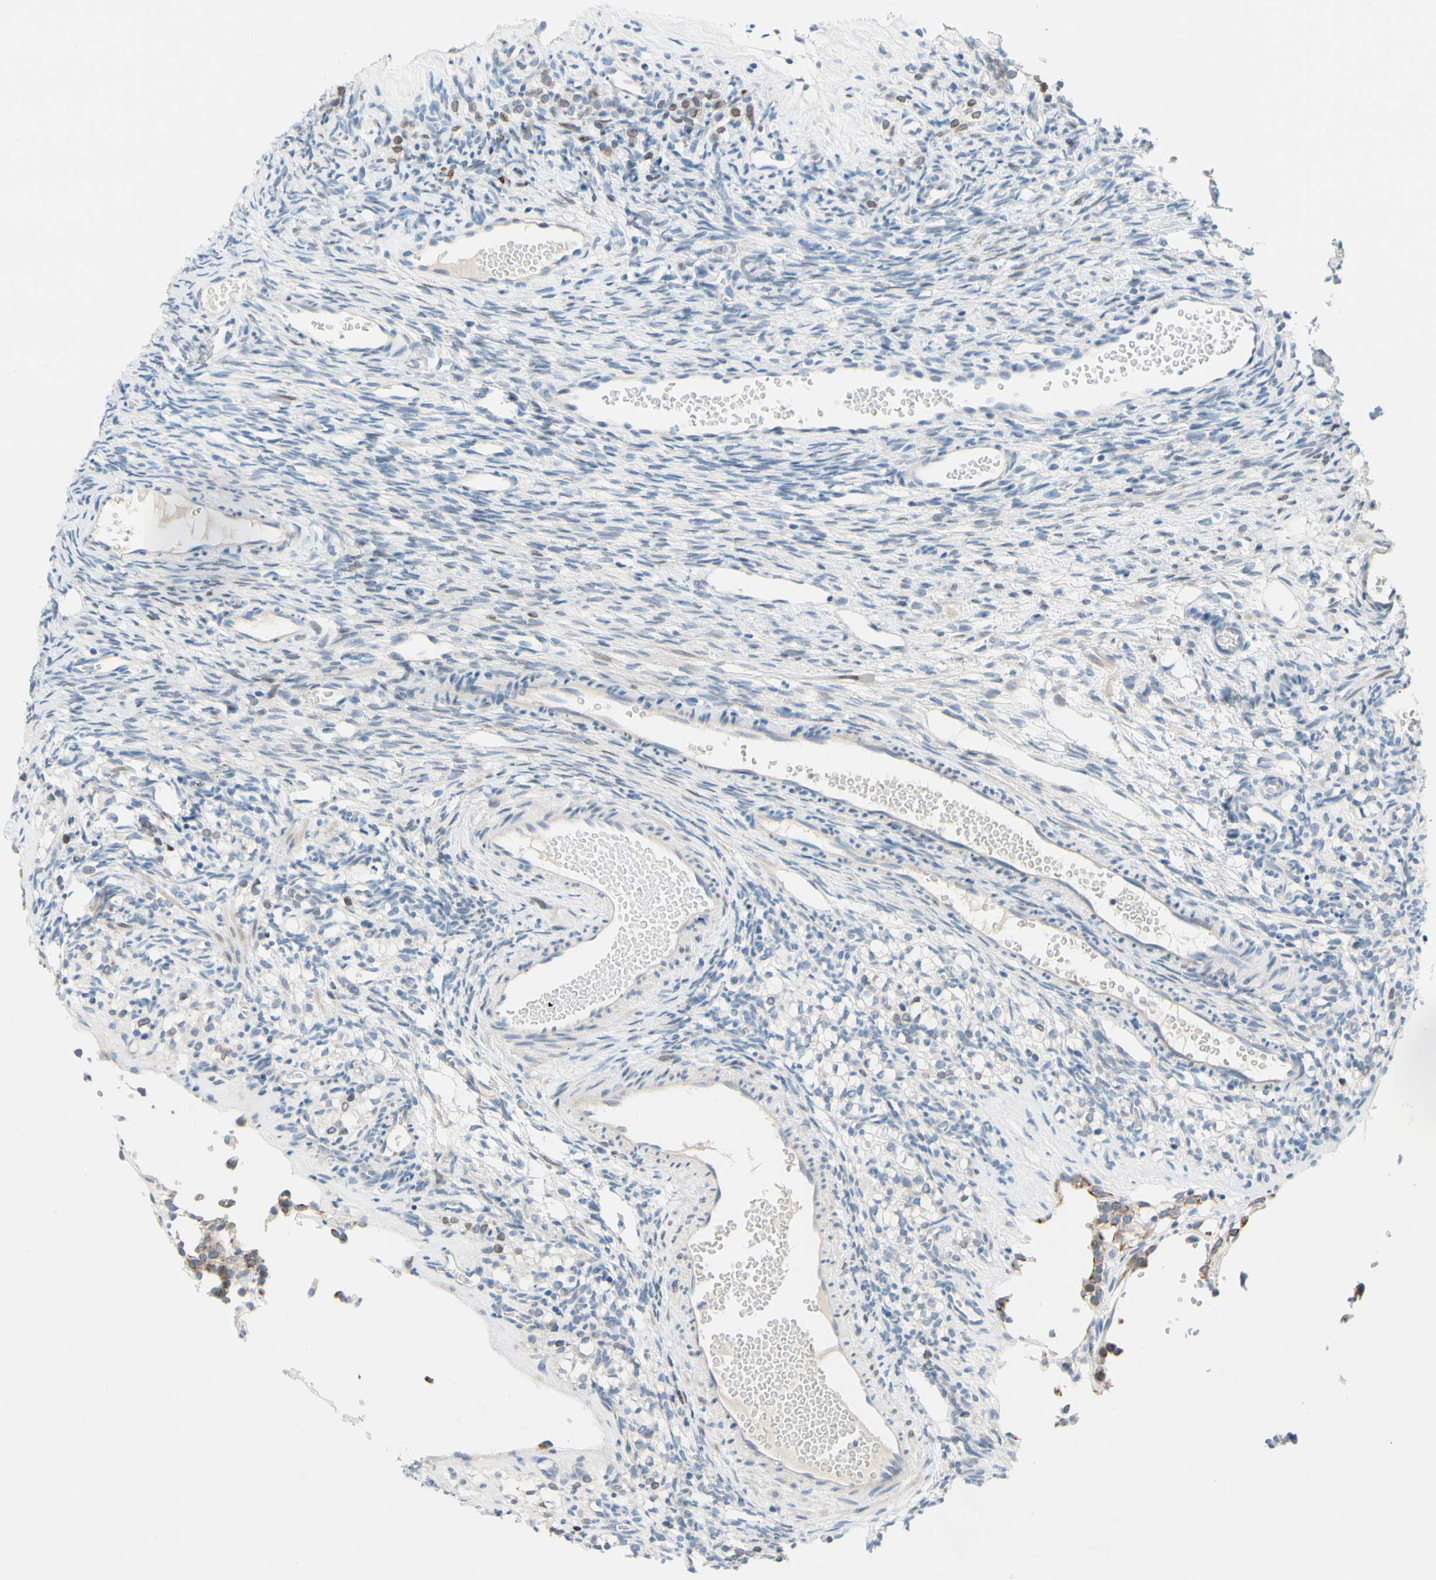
{"staining": {"intensity": "weak", "quantity": "<25%", "location": "nuclear"}, "tissue": "ovary", "cell_type": "Ovarian stroma cells", "image_type": "normal", "snomed": [{"axis": "morphology", "description": "Normal tissue, NOS"}, {"axis": "topography", "description": "Ovary"}], "caption": "Immunohistochemical staining of unremarkable human ovary demonstrates no significant positivity in ovarian stroma cells.", "gene": "ZNF132", "patient": {"sex": "female", "age": 35}}